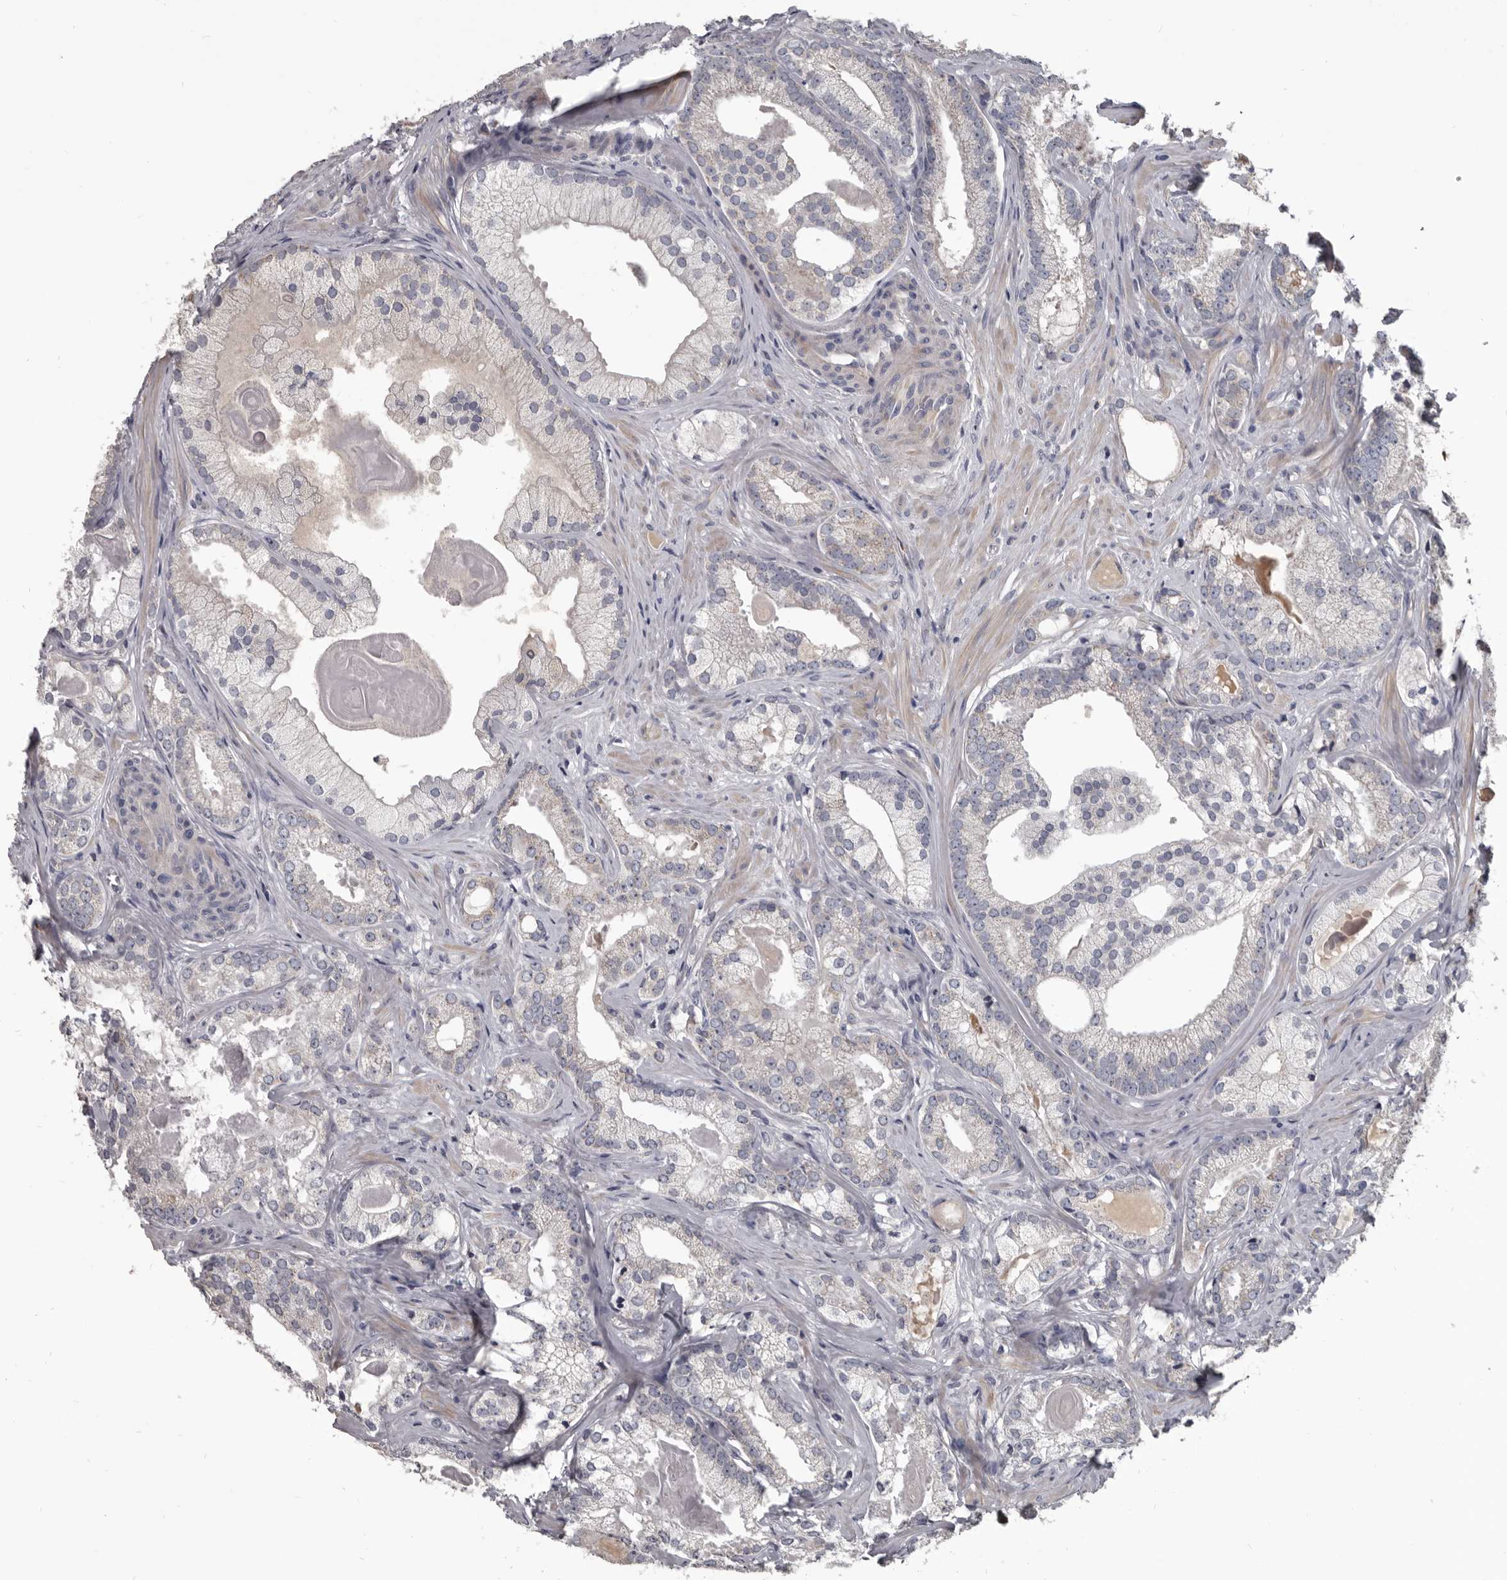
{"staining": {"intensity": "weak", "quantity": "<25%", "location": "cytoplasmic/membranous"}, "tissue": "prostate cancer", "cell_type": "Tumor cells", "image_type": "cancer", "snomed": [{"axis": "morphology", "description": "Normal morphology"}, {"axis": "morphology", "description": "Adenocarcinoma, Low grade"}, {"axis": "topography", "description": "Prostate"}], "caption": "DAB immunohistochemical staining of human low-grade adenocarcinoma (prostate) shows no significant expression in tumor cells.", "gene": "ALDH5A1", "patient": {"sex": "male", "age": 72}}